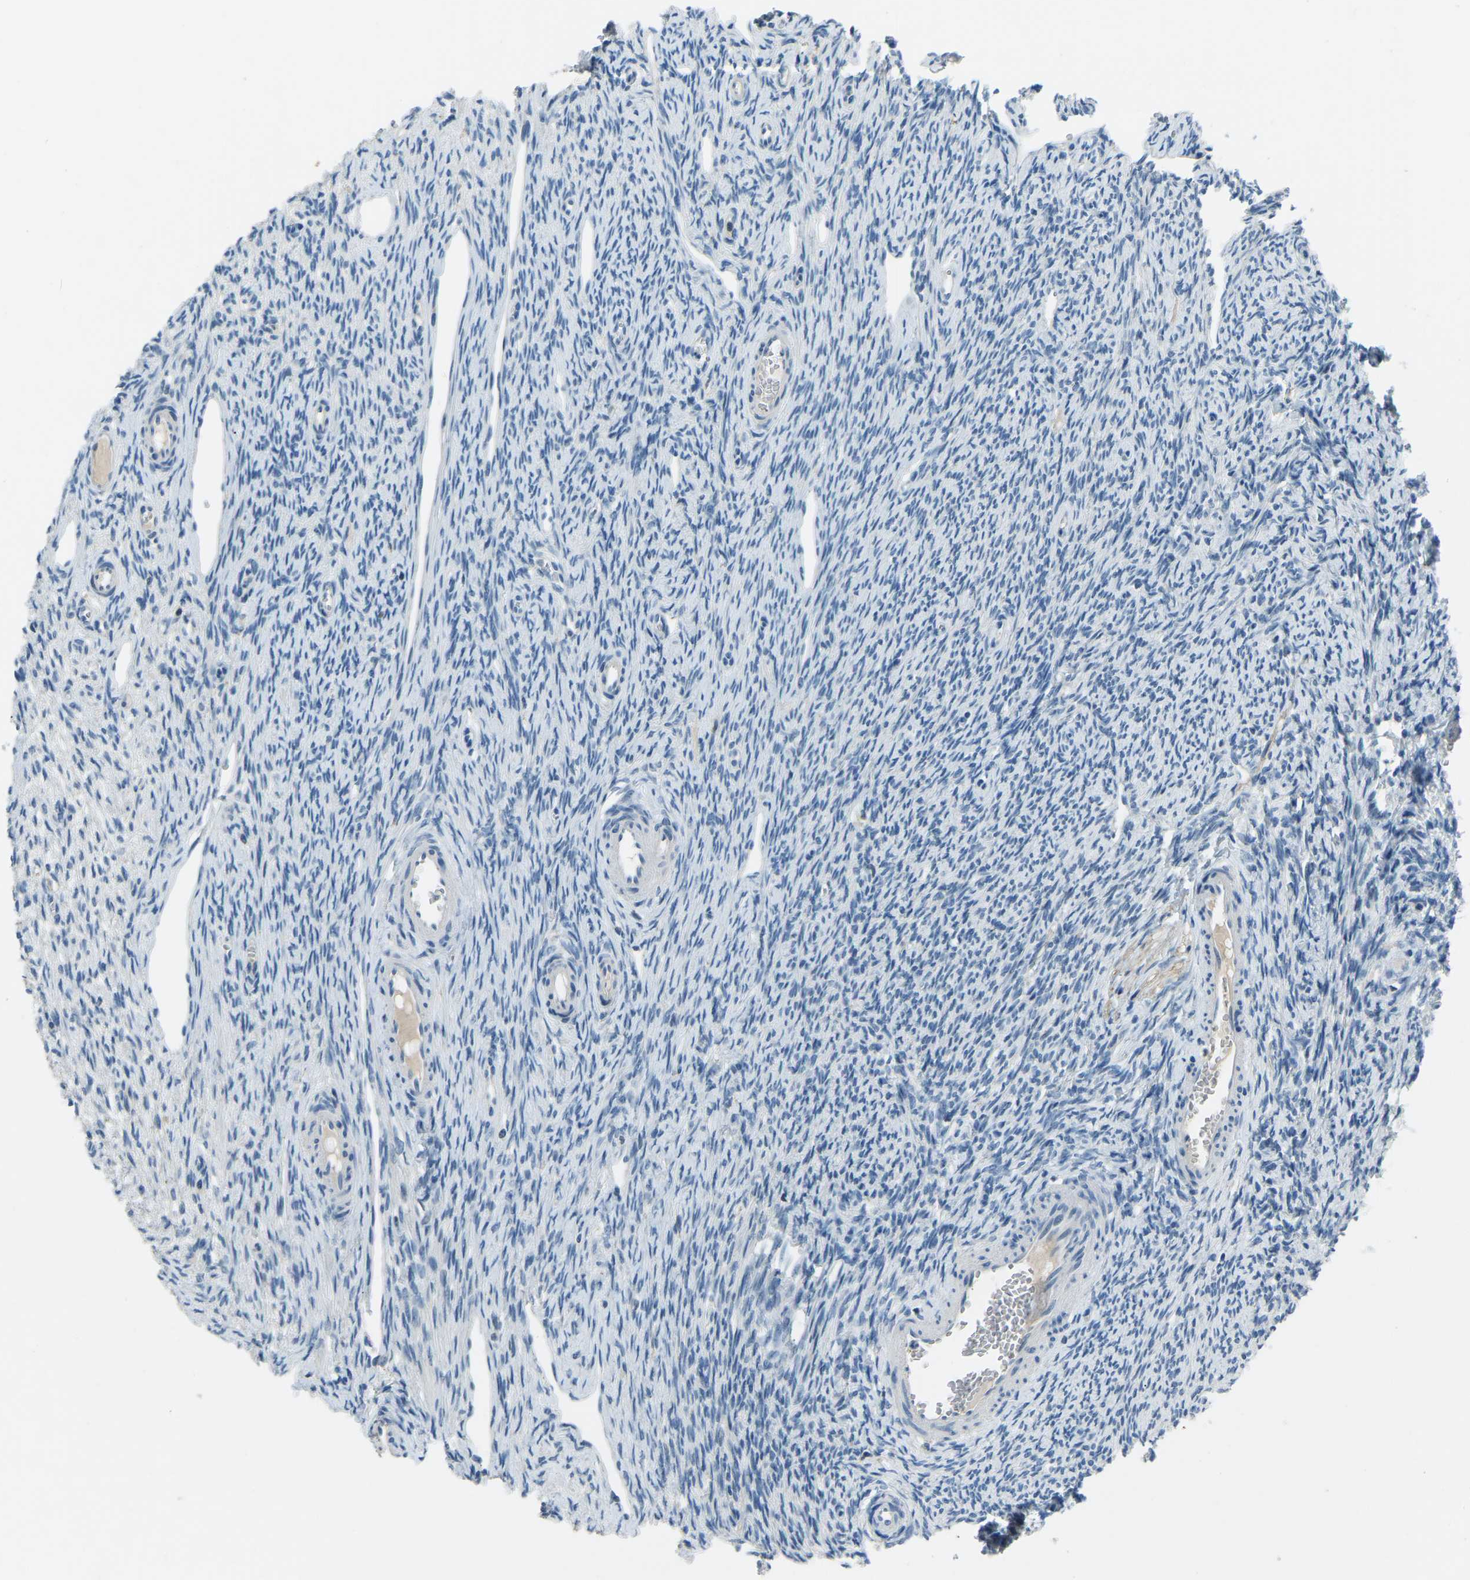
{"staining": {"intensity": "negative", "quantity": "none", "location": "none"}, "tissue": "ovary", "cell_type": "Ovarian stroma cells", "image_type": "normal", "snomed": [{"axis": "morphology", "description": "Normal tissue, NOS"}, {"axis": "topography", "description": "Ovary"}], "caption": "Photomicrograph shows no significant protein expression in ovarian stroma cells of unremarkable ovary. The staining is performed using DAB (3,3'-diaminobenzidine) brown chromogen with nuclei counter-stained in using hematoxylin.", "gene": "XIRP1", "patient": {"sex": "female", "age": 33}}